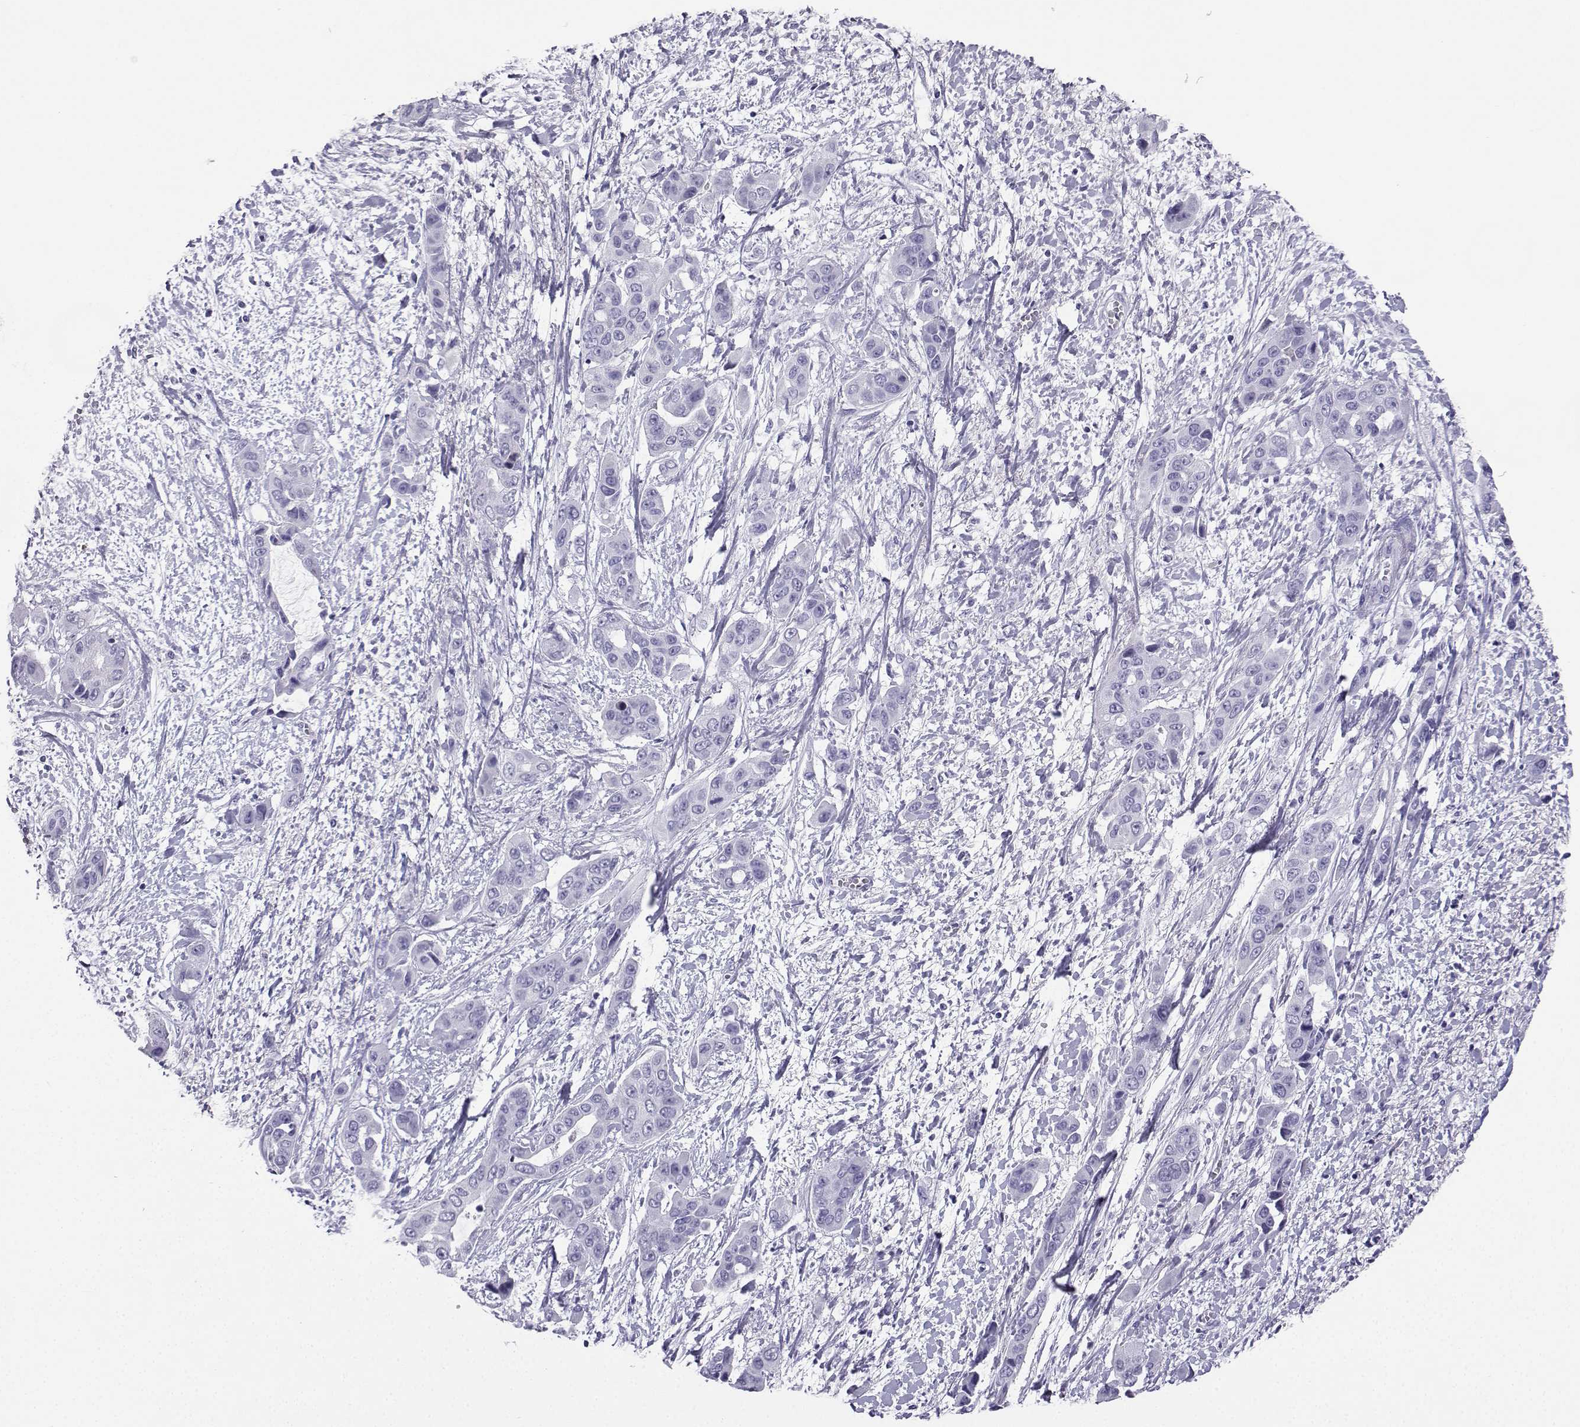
{"staining": {"intensity": "negative", "quantity": "none", "location": "none"}, "tissue": "liver cancer", "cell_type": "Tumor cells", "image_type": "cancer", "snomed": [{"axis": "morphology", "description": "Cholangiocarcinoma"}, {"axis": "topography", "description": "Liver"}], "caption": "Immunohistochemistry (IHC) of liver cholangiocarcinoma displays no staining in tumor cells.", "gene": "SLC18A2", "patient": {"sex": "female", "age": 52}}